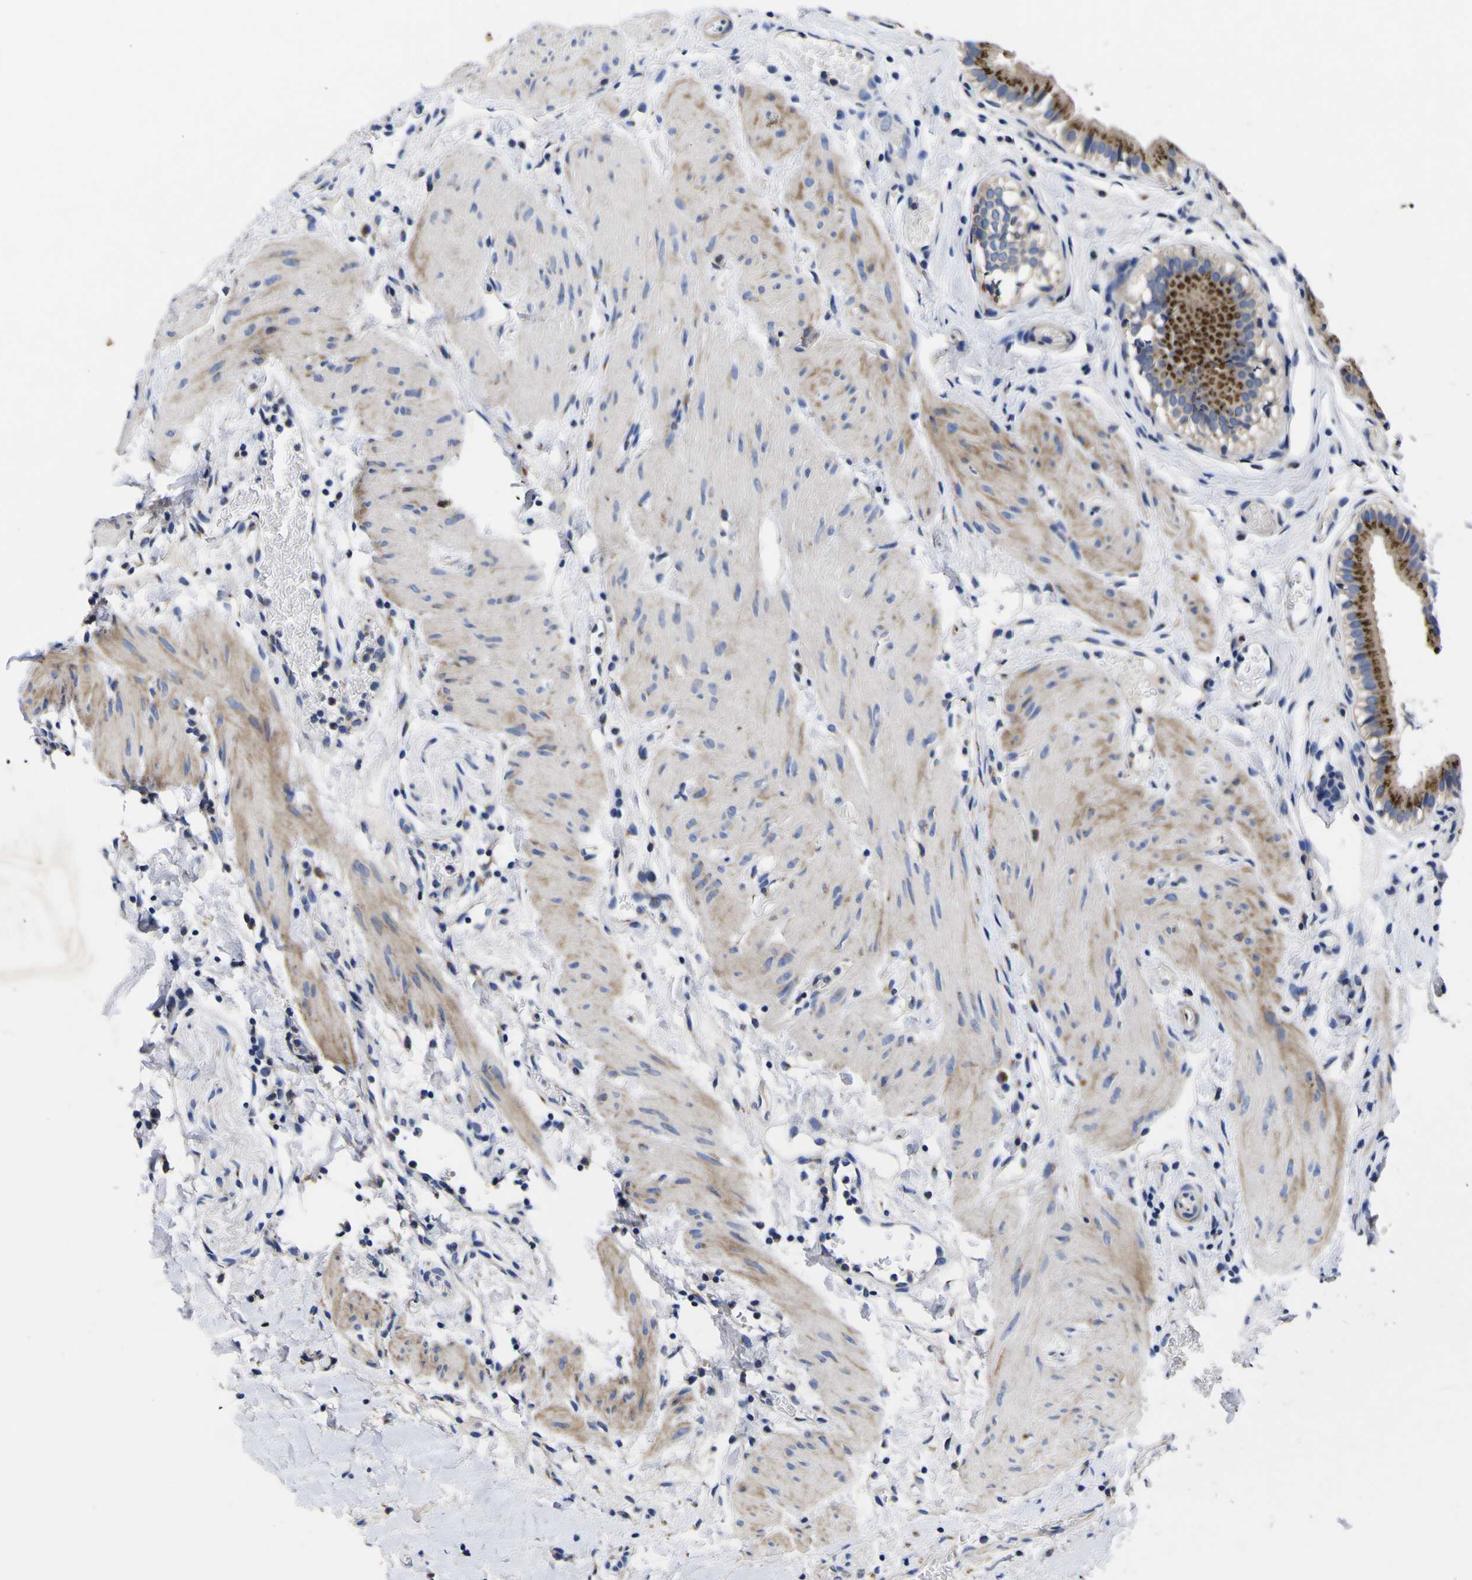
{"staining": {"intensity": "strong", "quantity": ">75%", "location": "cytoplasmic/membranous"}, "tissue": "gallbladder", "cell_type": "Glandular cells", "image_type": "normal", "snomed": [{"axis": "morphology", "description": "Normal tissue, NOS"}, {"axis": "topography", "description": "Gallbladder"}], "caption": "DAB immunohistochemical staining of unremarkable gallbladder reveals strong cytoplasmic/membranous protein staining in approximately >75% of glandular cells. Using DAB (3,3'-diaminobenzidine) (brown) and hematoxylin (blue) stains, captured at high magnification using brightfield microscopy.", "gene": "COA1", "patient": {"sex": "female", "age": 26}}